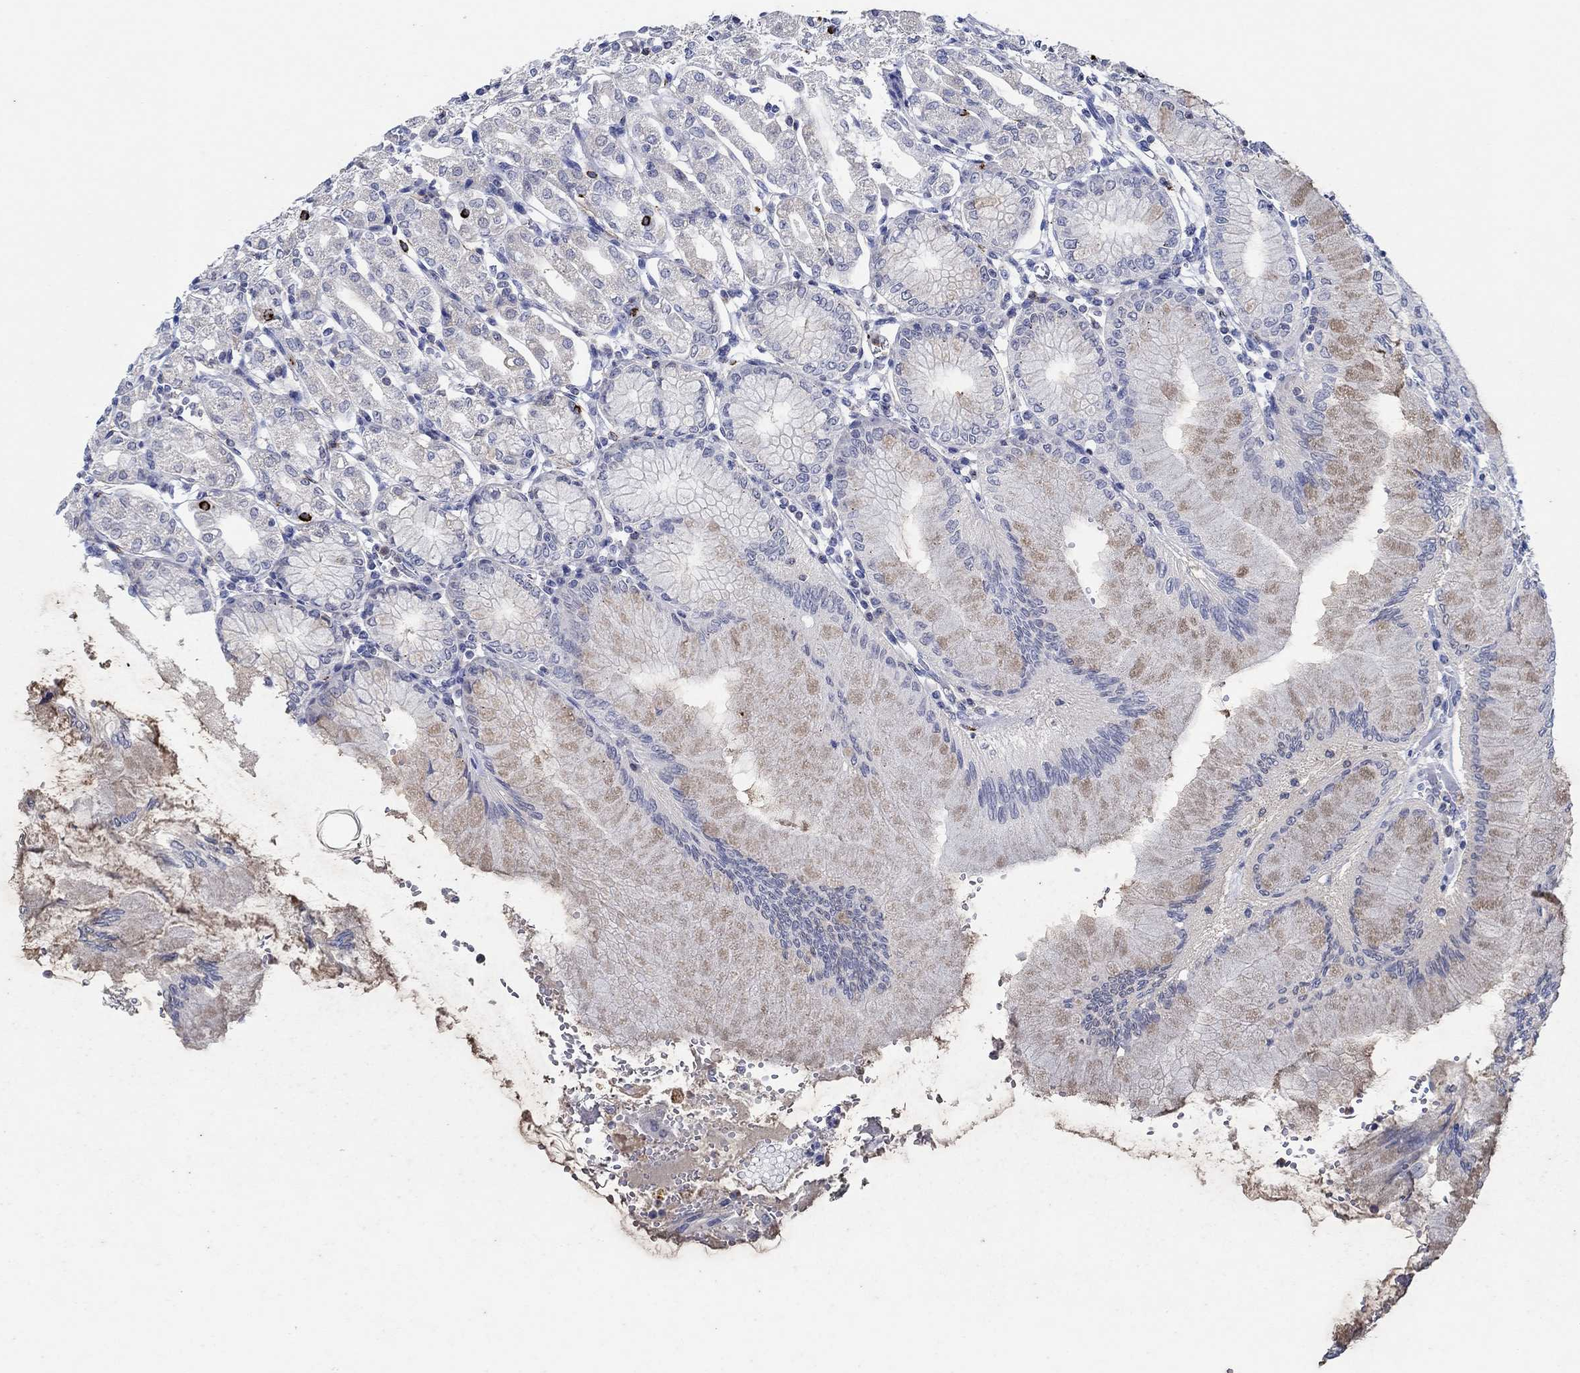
{"staining": {"intensity": "negative", "quantity": "none", "location": "none"}, "tissue": "stomach", "cell_type": "Glandular cells", "image_type": "normal", "snomed": [{"axis": "morphology", "description": "Normal tissue, NOS"}, {"axis": "topography", "description": "Skeletal muscle"}, {"axis": "topography", "description": "Stomach"}], "caption": "The histopathology image shows no significant staining in glandular cells of stomach.", "gene": "CPM", "patient": {"sex": "female", "age": 57}}